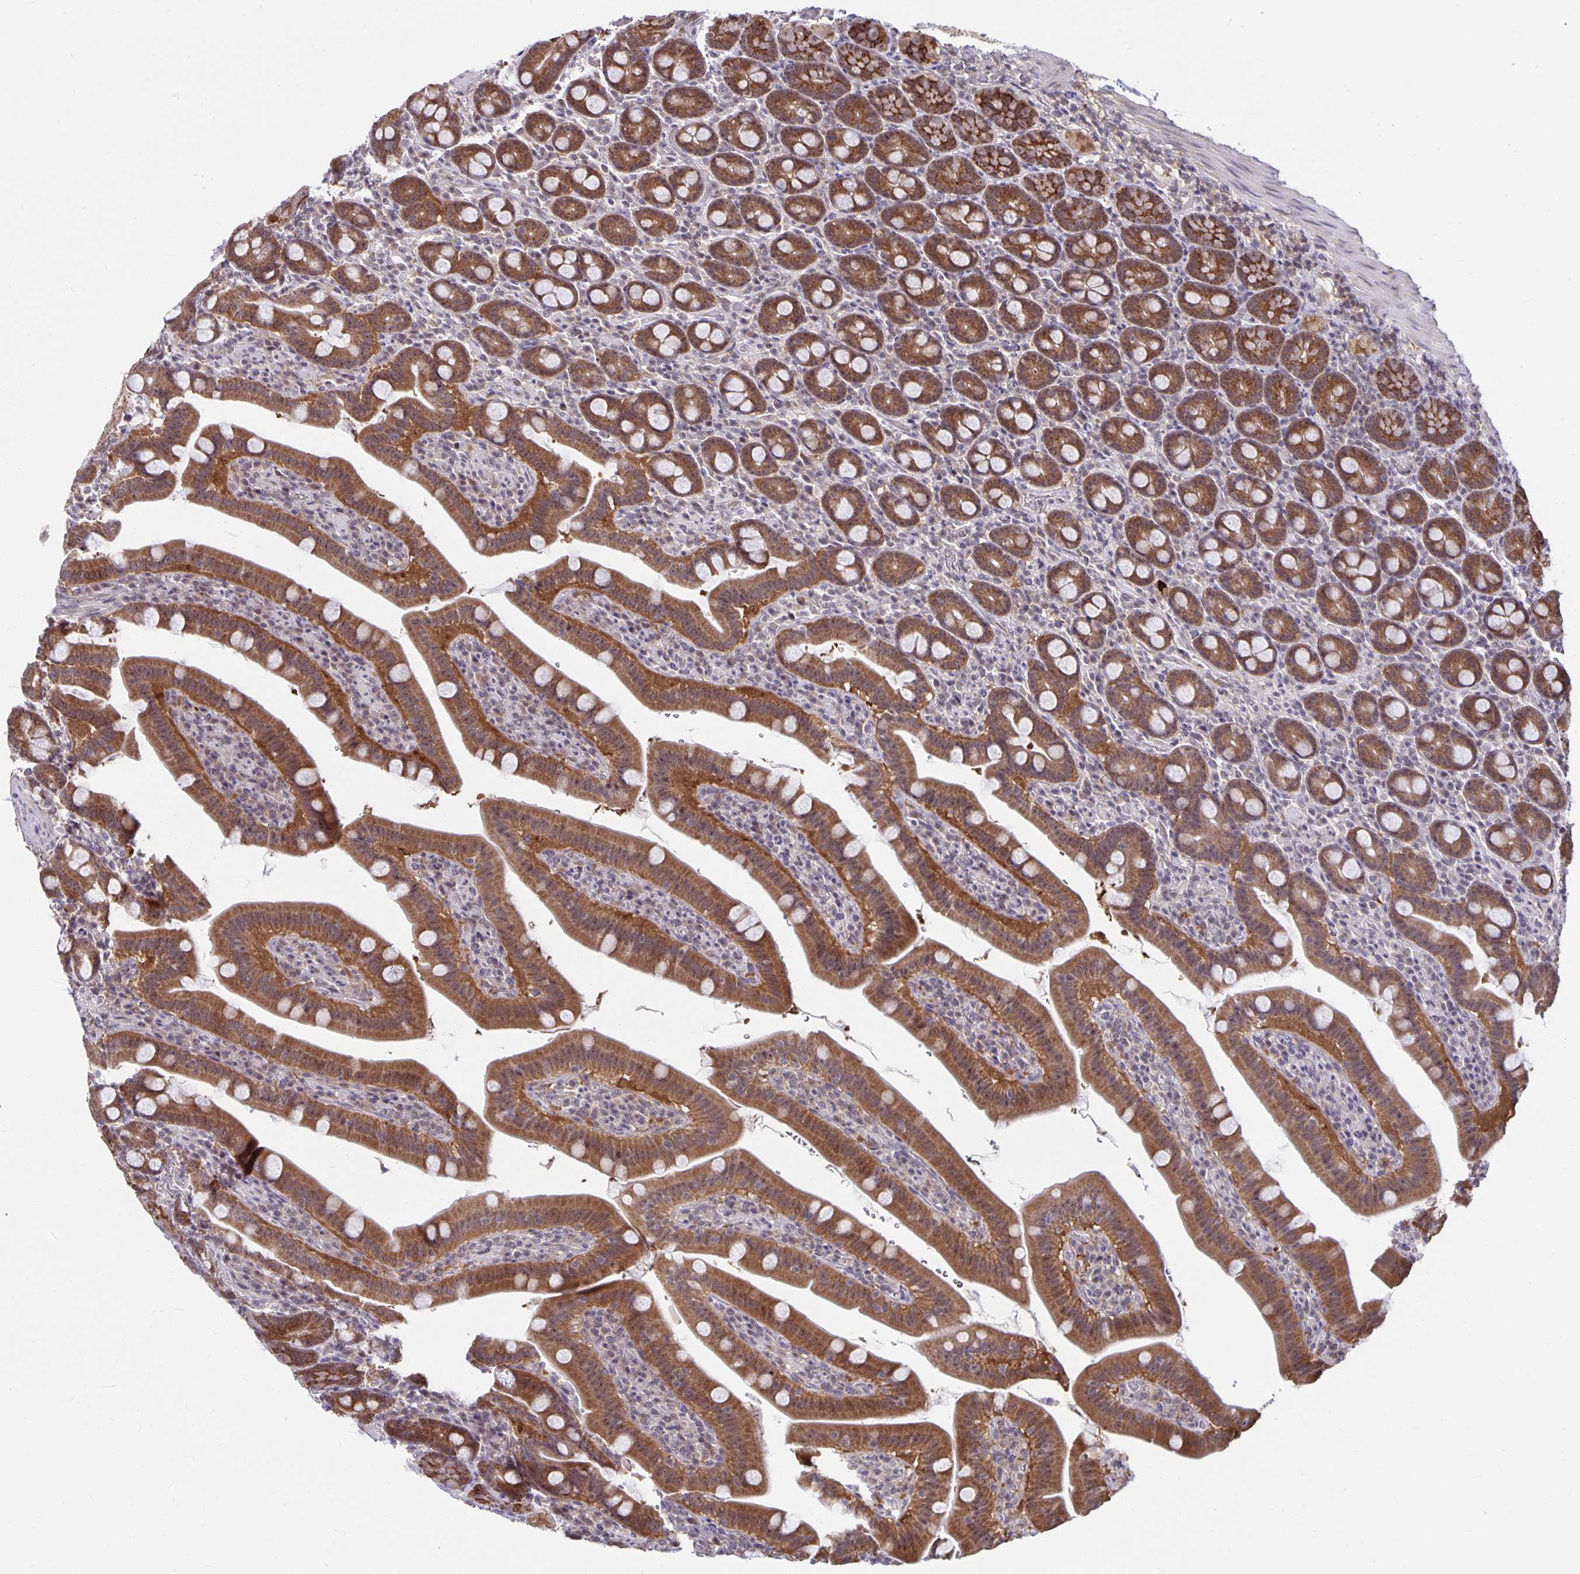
{"staining": {"intensity": "moderate", "quantity": ">75%", "location": "cytoplasmic/membranous,nuclear"}, "tissue": "small intestine", "cell_type": "Glandular cells", "image_type": "normal", "snomed": [{"axis": "morphology", "description": "Normal tissue, NOS"}, {"axis": "topography", "description": "Small intestine"}], "caption": "IHC of benign human small intestine shows medium levels of moderate cytoplasmic/membranous,nuclear expression in about >75% of glandular cells.", "gene": "EXOC6B", "patient": {"sex": "male", "age": 26}}